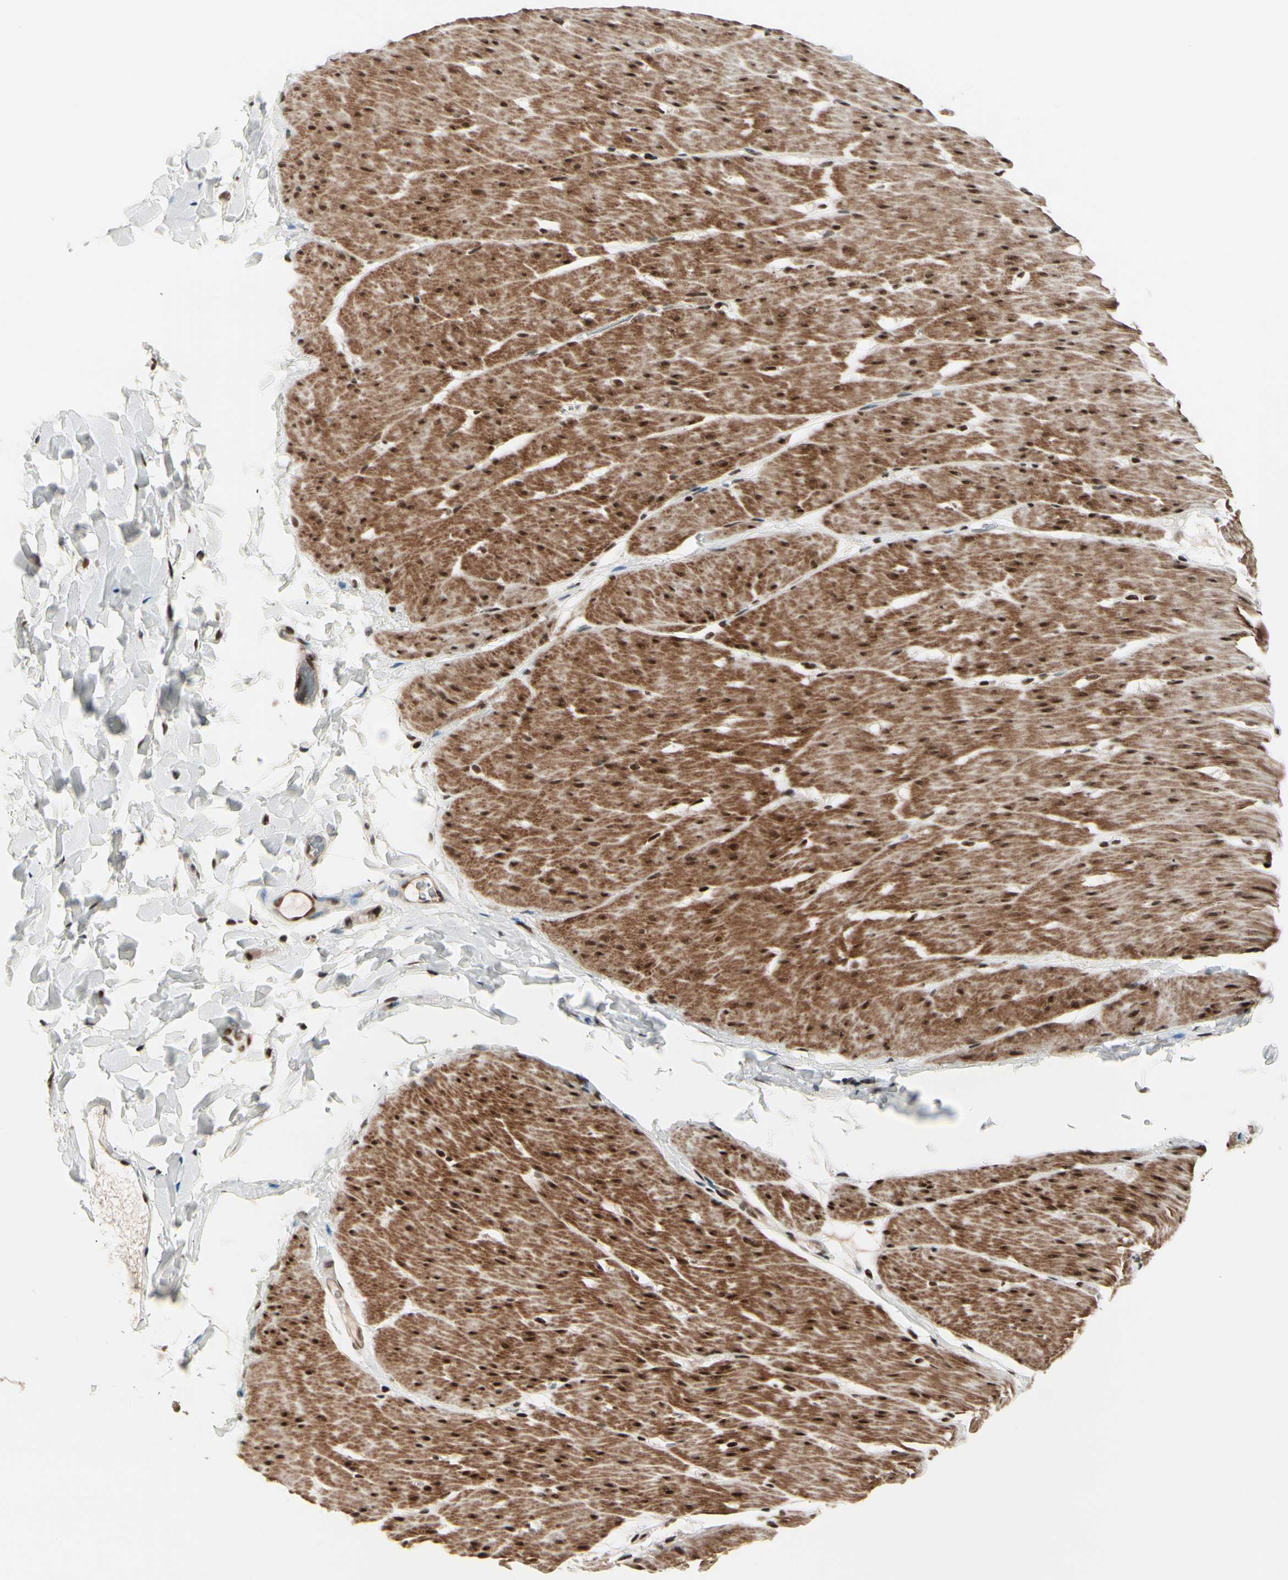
{"staining": {"intensity": "moderate", "quantity": ">75%", "location": "cytoplasmic/membranous,nuclear"}, "tissue": "smooth muscle", "cell_type": "Smooth muscle cells", "image_type": "normal", "snomed": [{"axis": "morphology", "description": "Normal tissue, NOS"}, {"axis": "topography", "description": "Smooth muscle"}, {"axis": "topography", "description": "Colon"}], "caption": "This is a micrograph of IHC staining of unremarkable smooth muscle, which shows moderate positivity in the cytoplasmic/membranous,nuclear of smooth muscle cells.", "gene": "CHAMP1", "patient": {"sex": "male", "age": 67}}